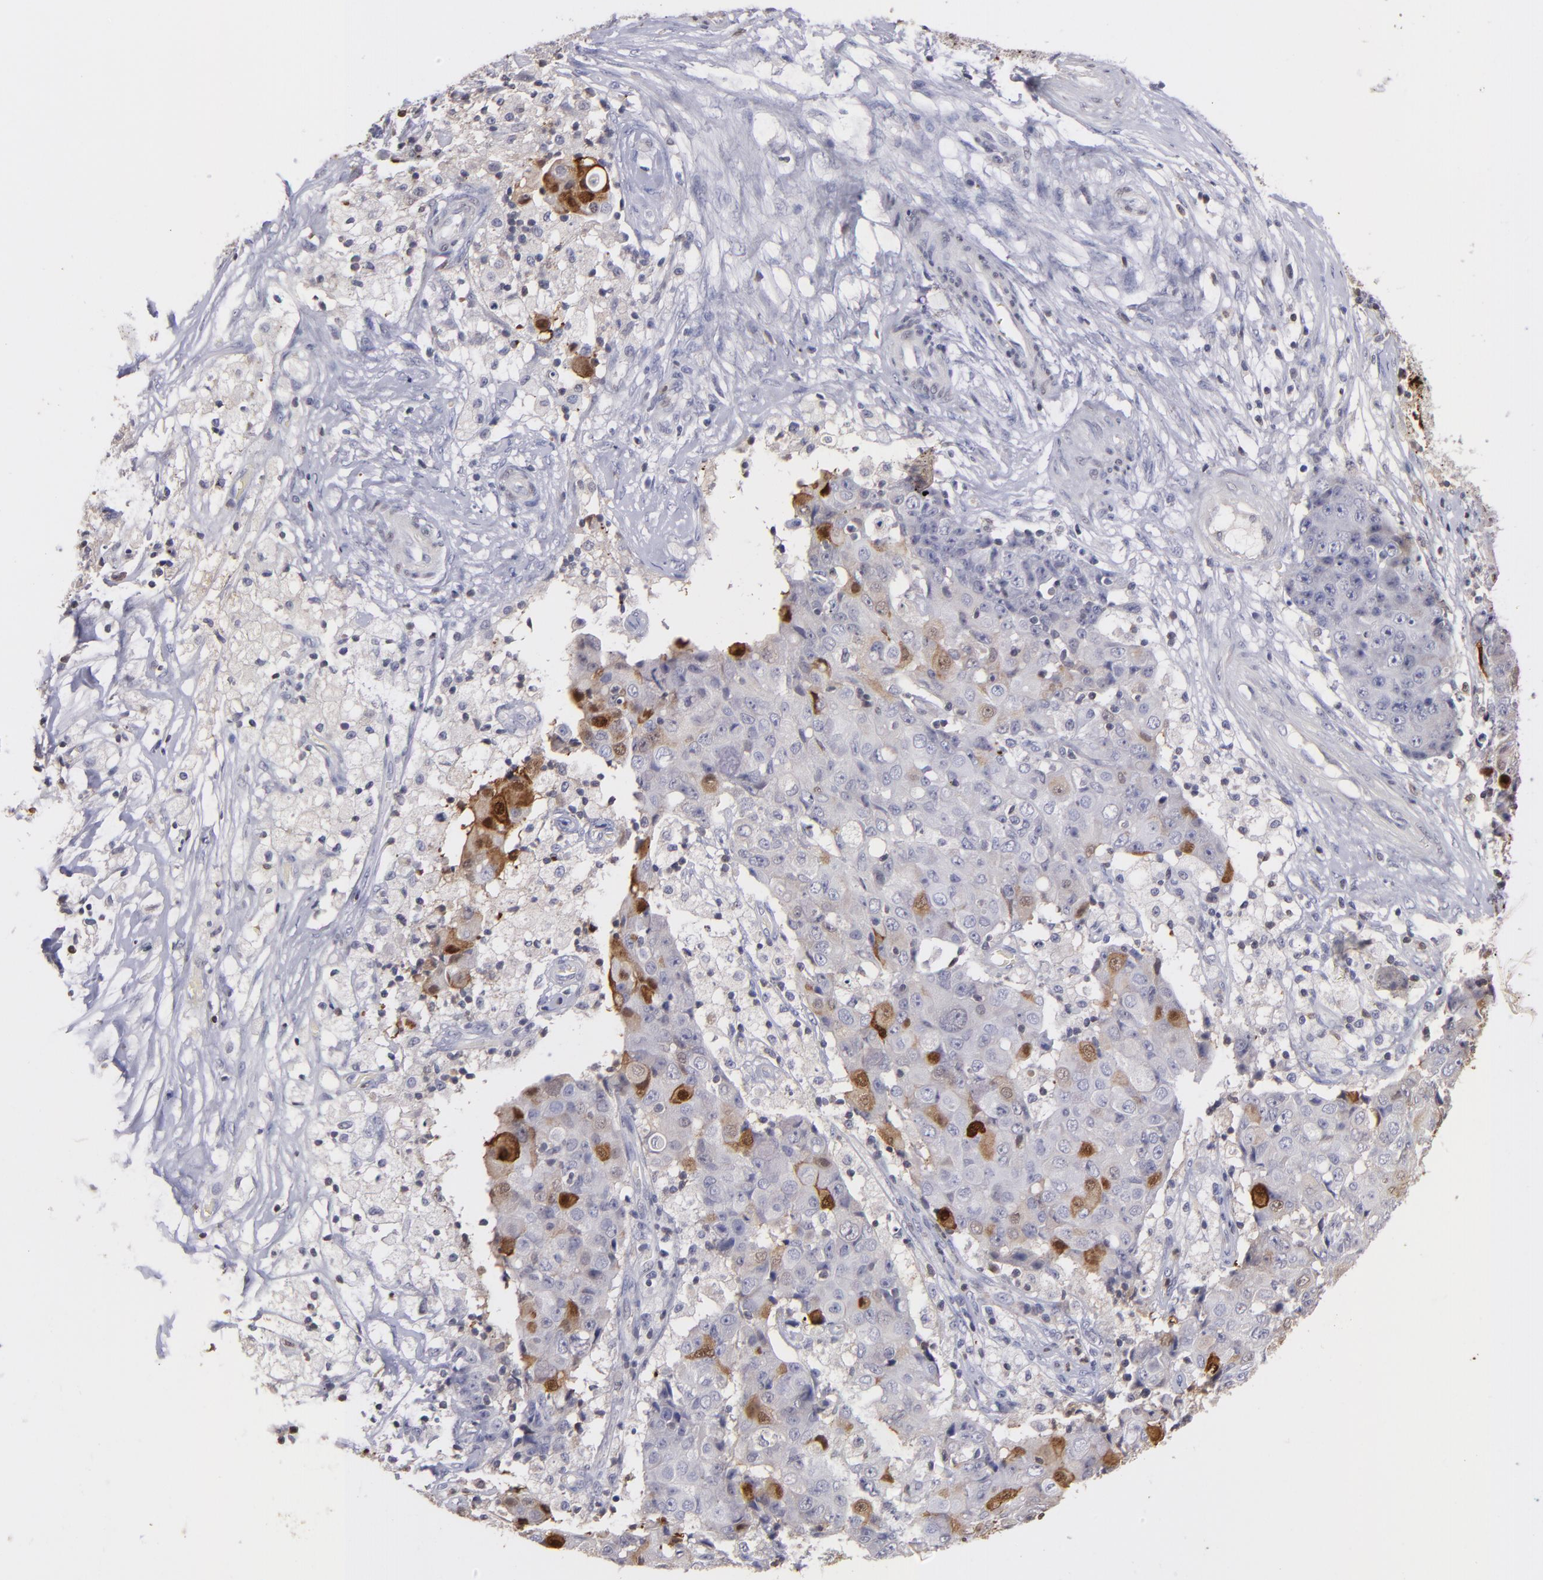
{"staining": {"intensity": "moderate", "quantity": "<25%", "location": "cytoplasmic/membranous,nuclear"}, "tissue": "ovarian cancer", "cell_type": "Tumor cells", "image_type": "cancer", "snomed": [{"axis": "morphology", "description": "Carcinoma, endometroid"}, {"axis": "topography", "description": "Ovary"}], "caption": "Brown immunohistochemical staining in human ovarian cancer (endometroid carcinoma) exhibits moderate cytoplasmic/membranous and nuclear positivity in about <25% of tumor cells.", "gene": "S100A2", "patient": {"sex": "female", "age": 42}}